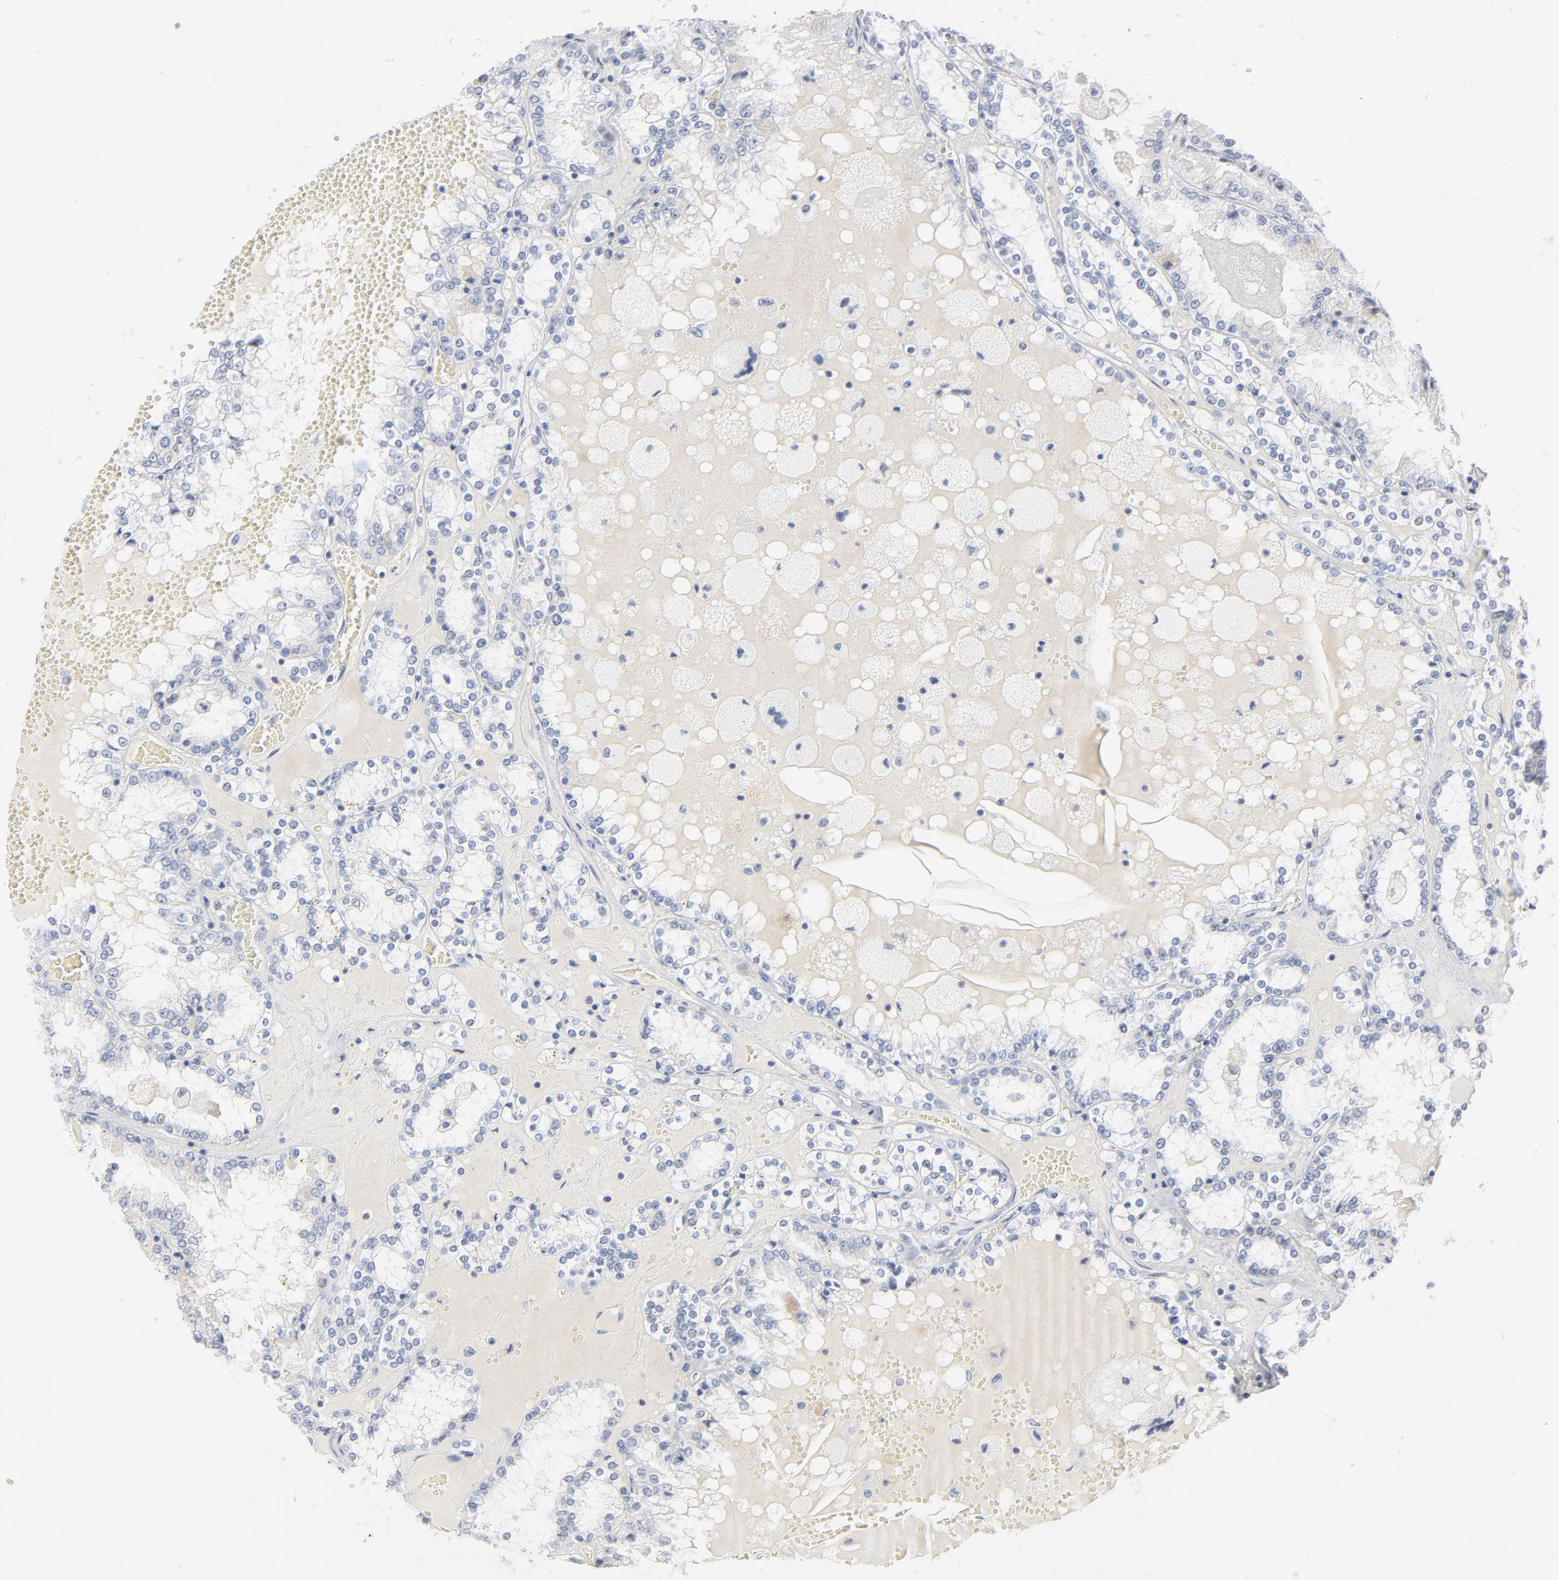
{"staining": {"intensity": "negative", "quantity": "none", "location": "none"}, "tissue": "renal cancer", "cell_type": "Tumor cells", "image_type": "cancer", "snomed": [{"axis": "morphology", "description": "Adenocarcinoma, NOS"}, {"axis": "topography", "description": "Kidney"}], "caption": "IHC micrograph of neoplastic tissue: adenocarcinoma (renal) stained with DAB (3,3'-diaminobenzidine) reveals no significant protein staining in tumor cells. Brightfield microscopy of immunohistochemistry stained with DAB (brown) and hematoxylin (blue), captured at high magnification.", "gene": "PTK2B", "patient": {"sex": "female", "age": 56}}